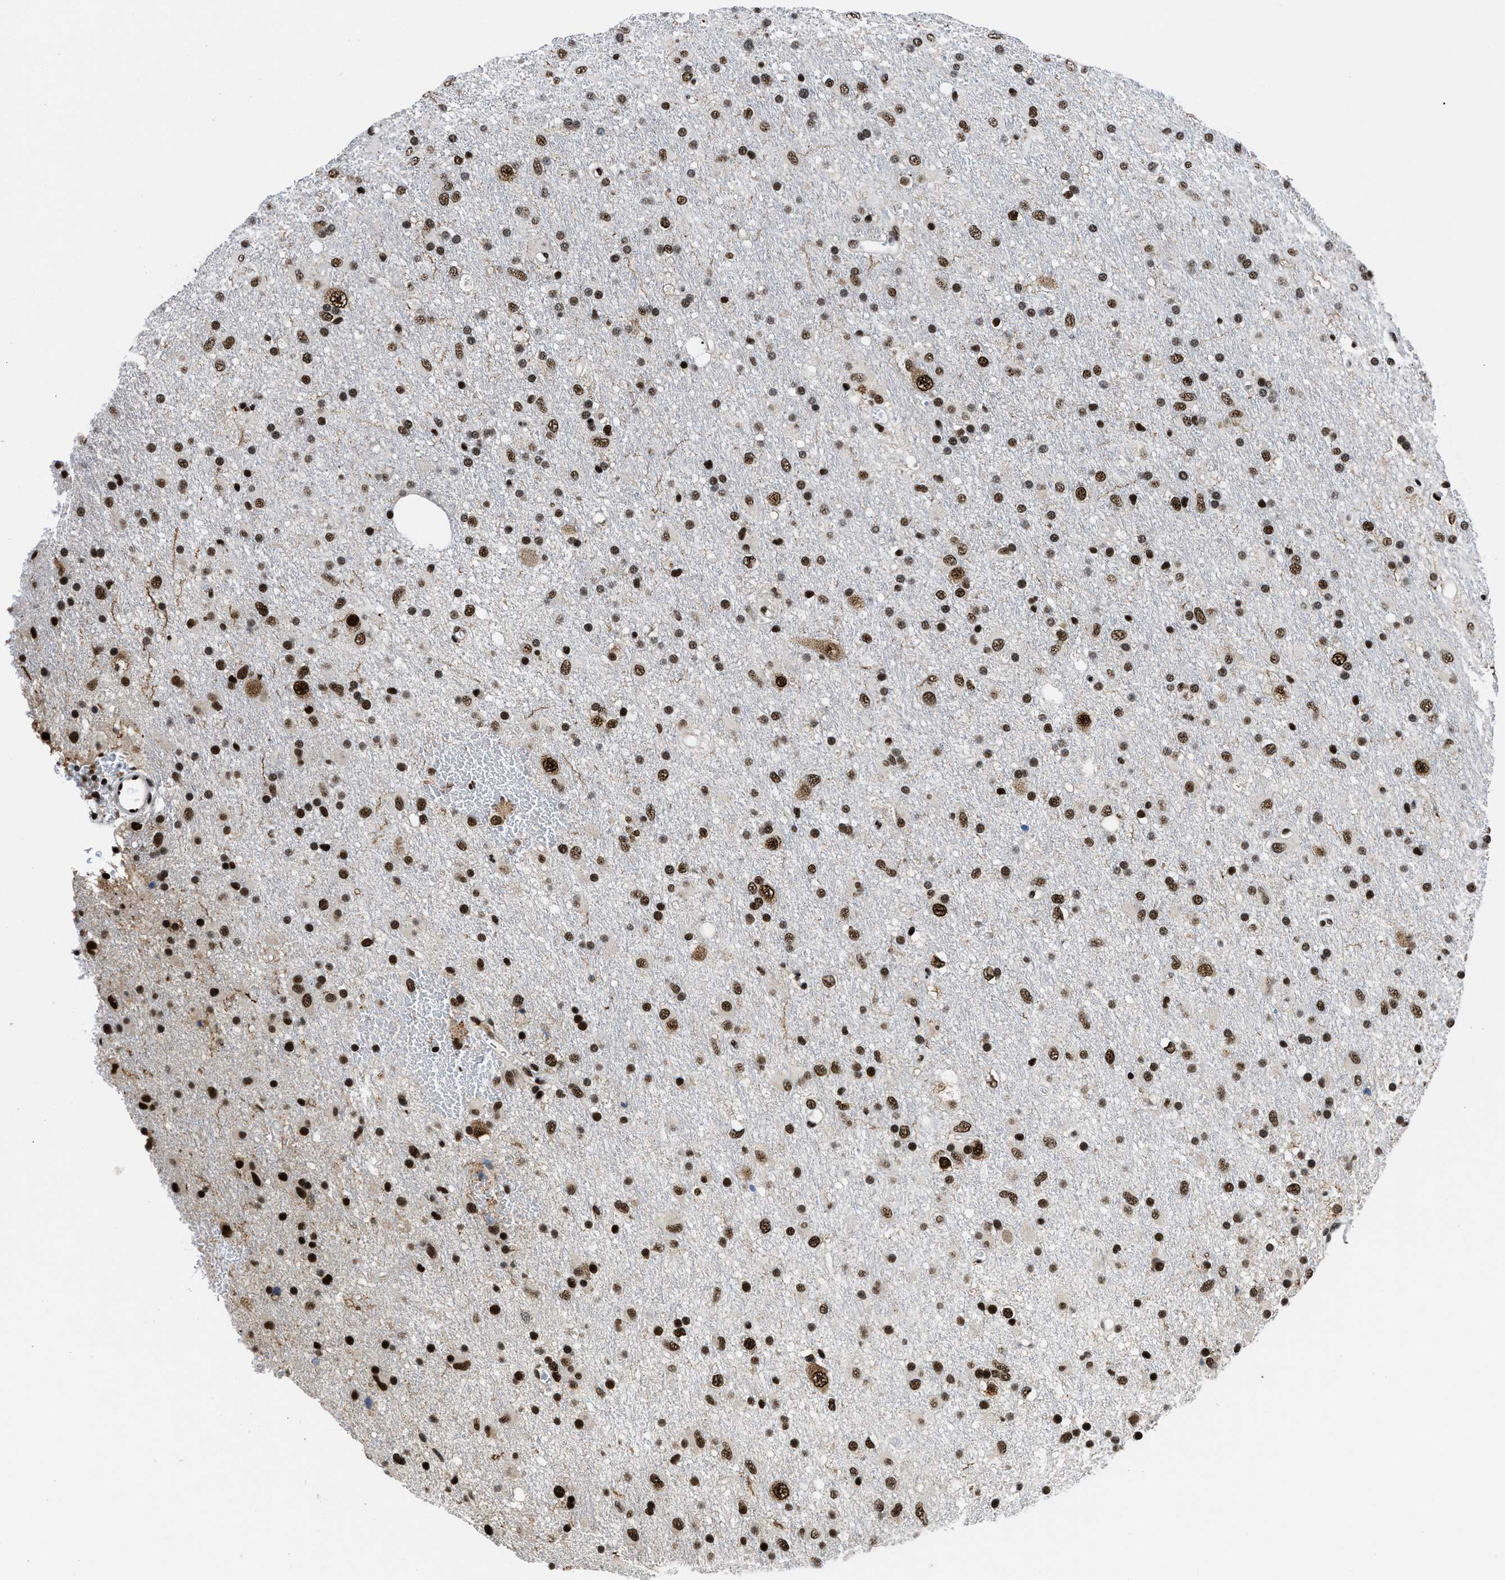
{"staining": {"intensity": "strong", "quantity": ">75%", "location": "nuclear"}, "tissue": "glioma", "cell_type": "Tumor cells", "image_type": "cancer", "snomed": [{"axis": "morphology", "description": "Glioma, malignant, Low grade"}, {"axis": "topography", "description": "Brain"}], "caption": "This photomicrograph demonstrates immunohistochemistry staining of glioma, with high strong nuclear expression in about >75% of tumor cells.", "gene": "HNRNPH2", "patient": {"sex": "male", "age": 77}}